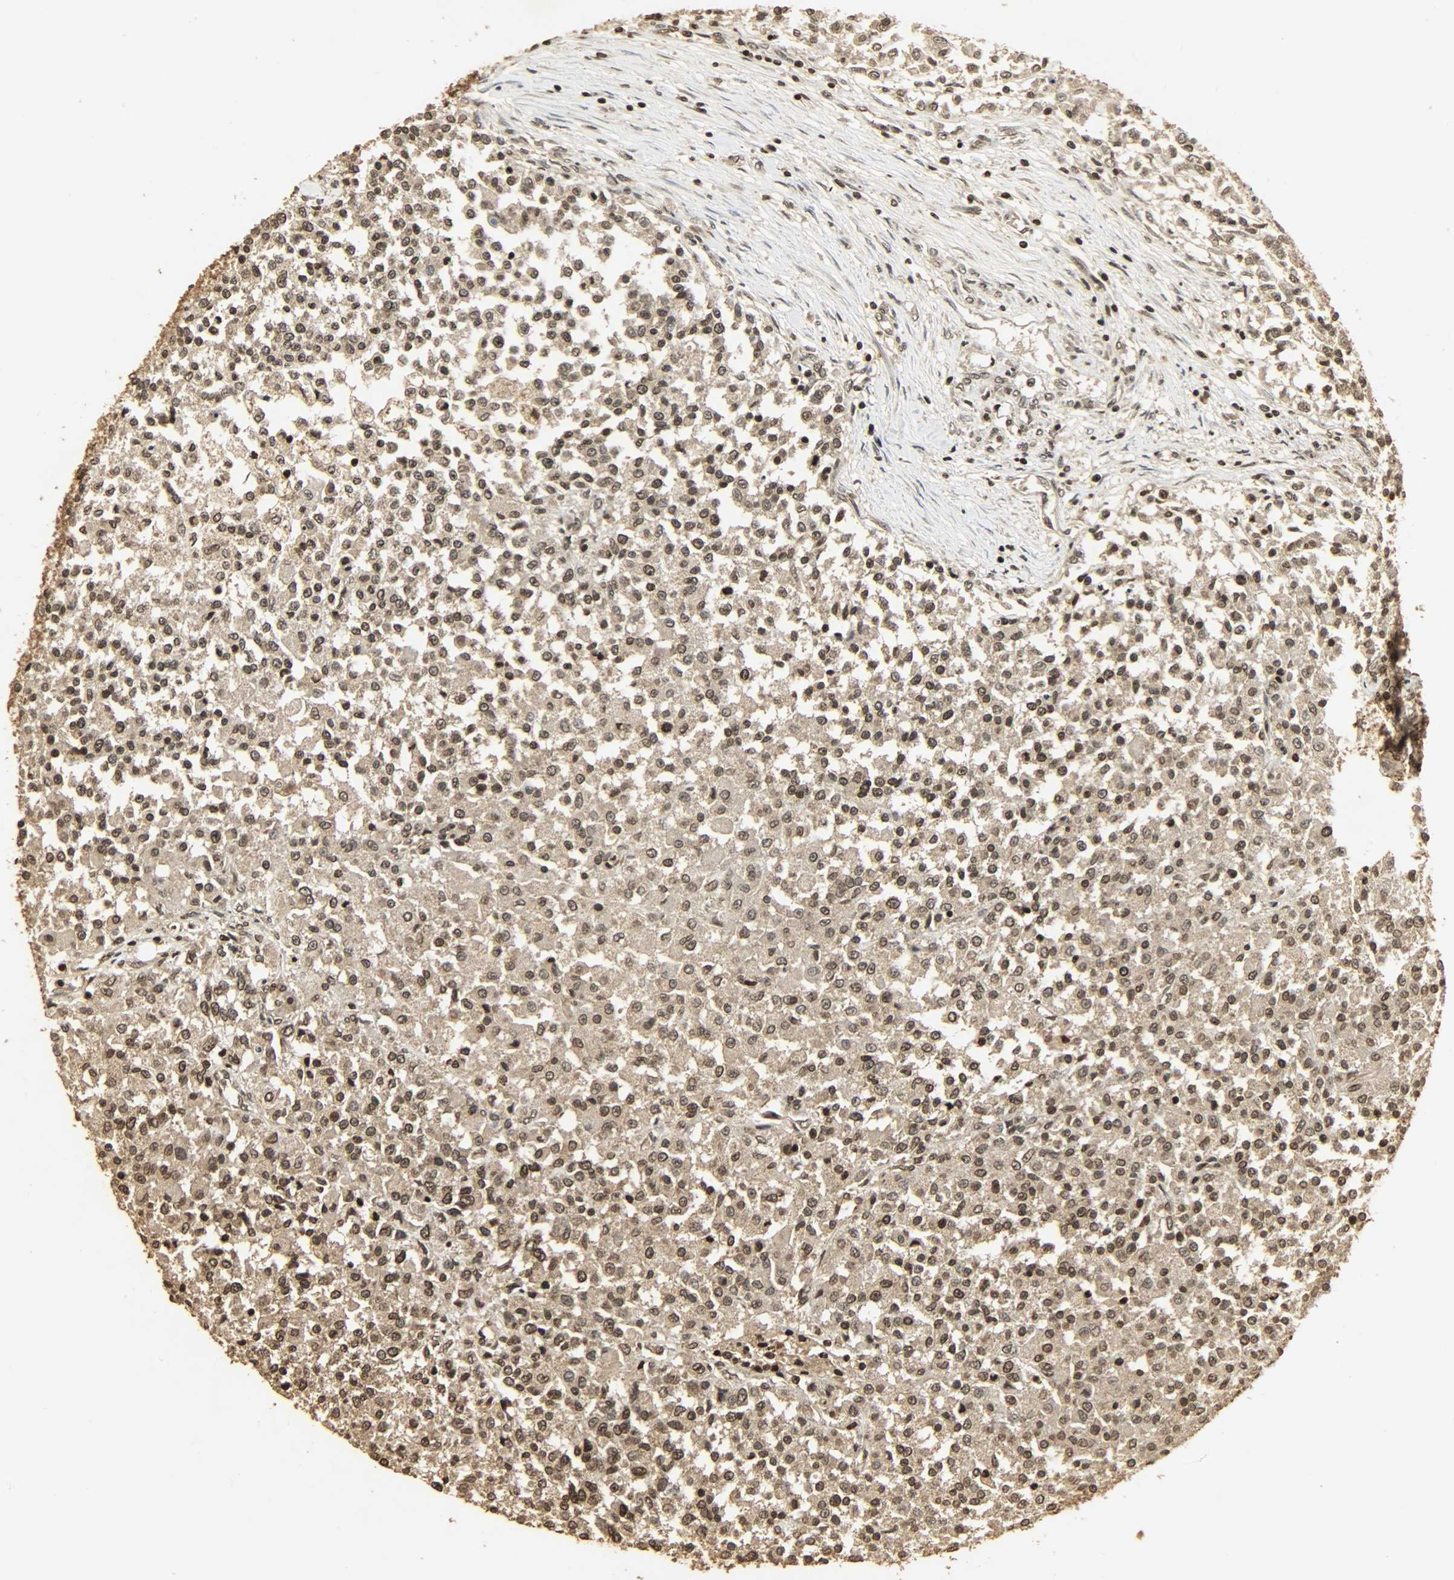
{"staining": {"intensity": "moderate", "quantity": ">75%", "location": "cytoplasmic/membranous,nuclear"}, "tissue": "testis cancer", "cell_type": "Tumor cells", "image_type": "cancer", "snomed": [{"axis": "morphology", "description": "Seminoma, NOS"}, {"axis": "topography", "description": "Testis"}], "caption": "Moderate cytoplasmic/membranous and nuclear protein expression is seen in approximately >75% of tumor cells in testis cancer. (IHC, brightfield microscopy, high magnification).", "gene": "PPP3R1", "patient": {"sex": "male", "age": 59}}